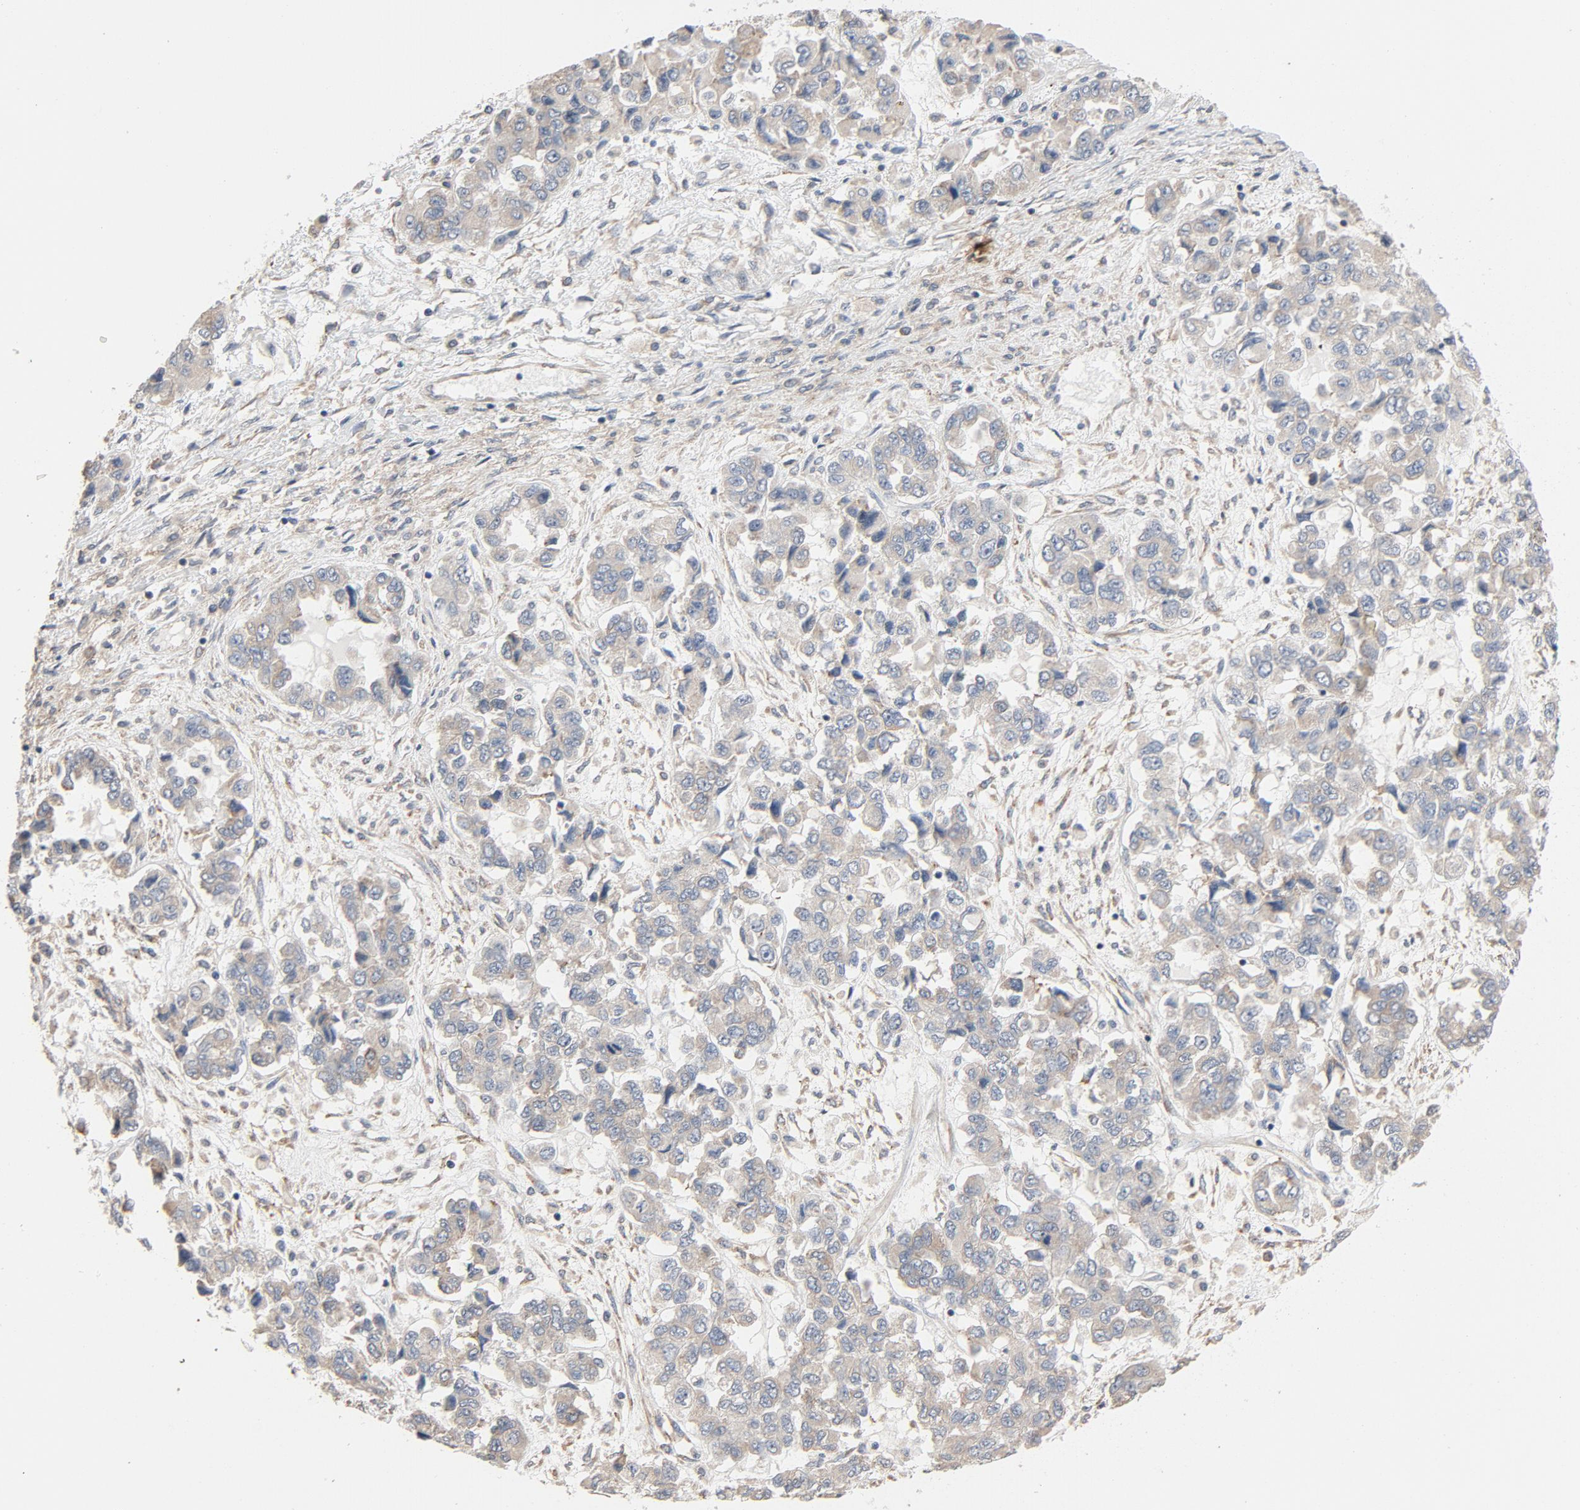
{"staining": {"intensity": "weak", "quantity": ">75%", "location": "cytoplasmic/membranous"}, "tissue": "ovarian cancer", "cell_type": "Tumor cells", "image_type": "cancer", "snomed": [{"axis": "morphology", "description": "Cystadenocarcinoma, serous, NOS"}, {"axis": "topography", "description": "Ovary"}], "caption": "DAB (3,3'-diaminobenzidine) immunohistochemical staining of ovarian cancer (serous cystadenocarcinoma) shows weak cytoplasmic/membranous protein expression in about >75% of tumor cells.", "gene": "TLR4", "patient": {"sex": "female", "age": 84}}